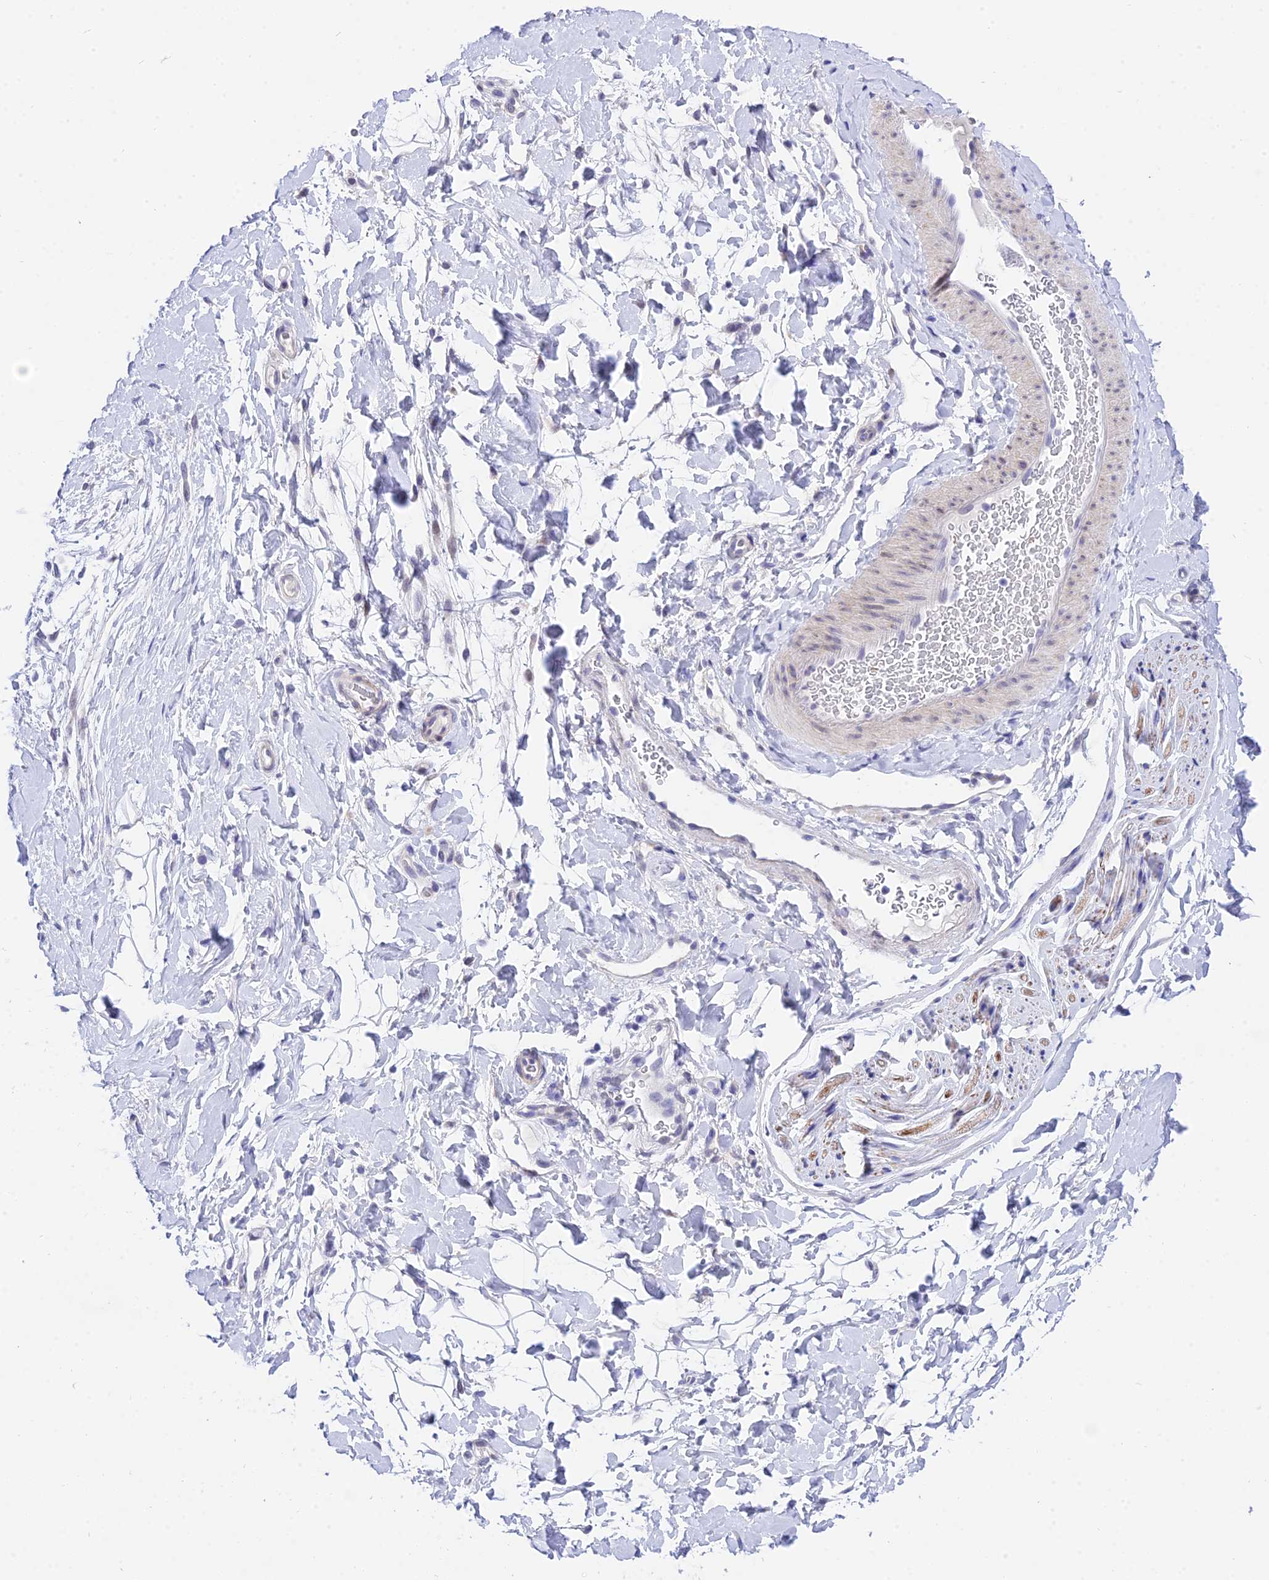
{"staining": {"intensity": "negative", "quantity": "none", "location": "none"}, "tissue": "adipose tissue", "cell_type": "Adipocytes", "image_type": "normal", "snomed": [{"axis": "morphology", "description": "Normal tissue, NOS"}, {"axis": "topography", "description": "Breast"}], "caption": "A micrograph of human adipose tissue is negative for staining in adipocytes. (DAB (3,3'-diaminobenzidine) immunohistochemistry visualized using brightfield microscopy, high magnification).", "gene": "DEFB107A", "patient": {"sex": "female", "age": 26}}